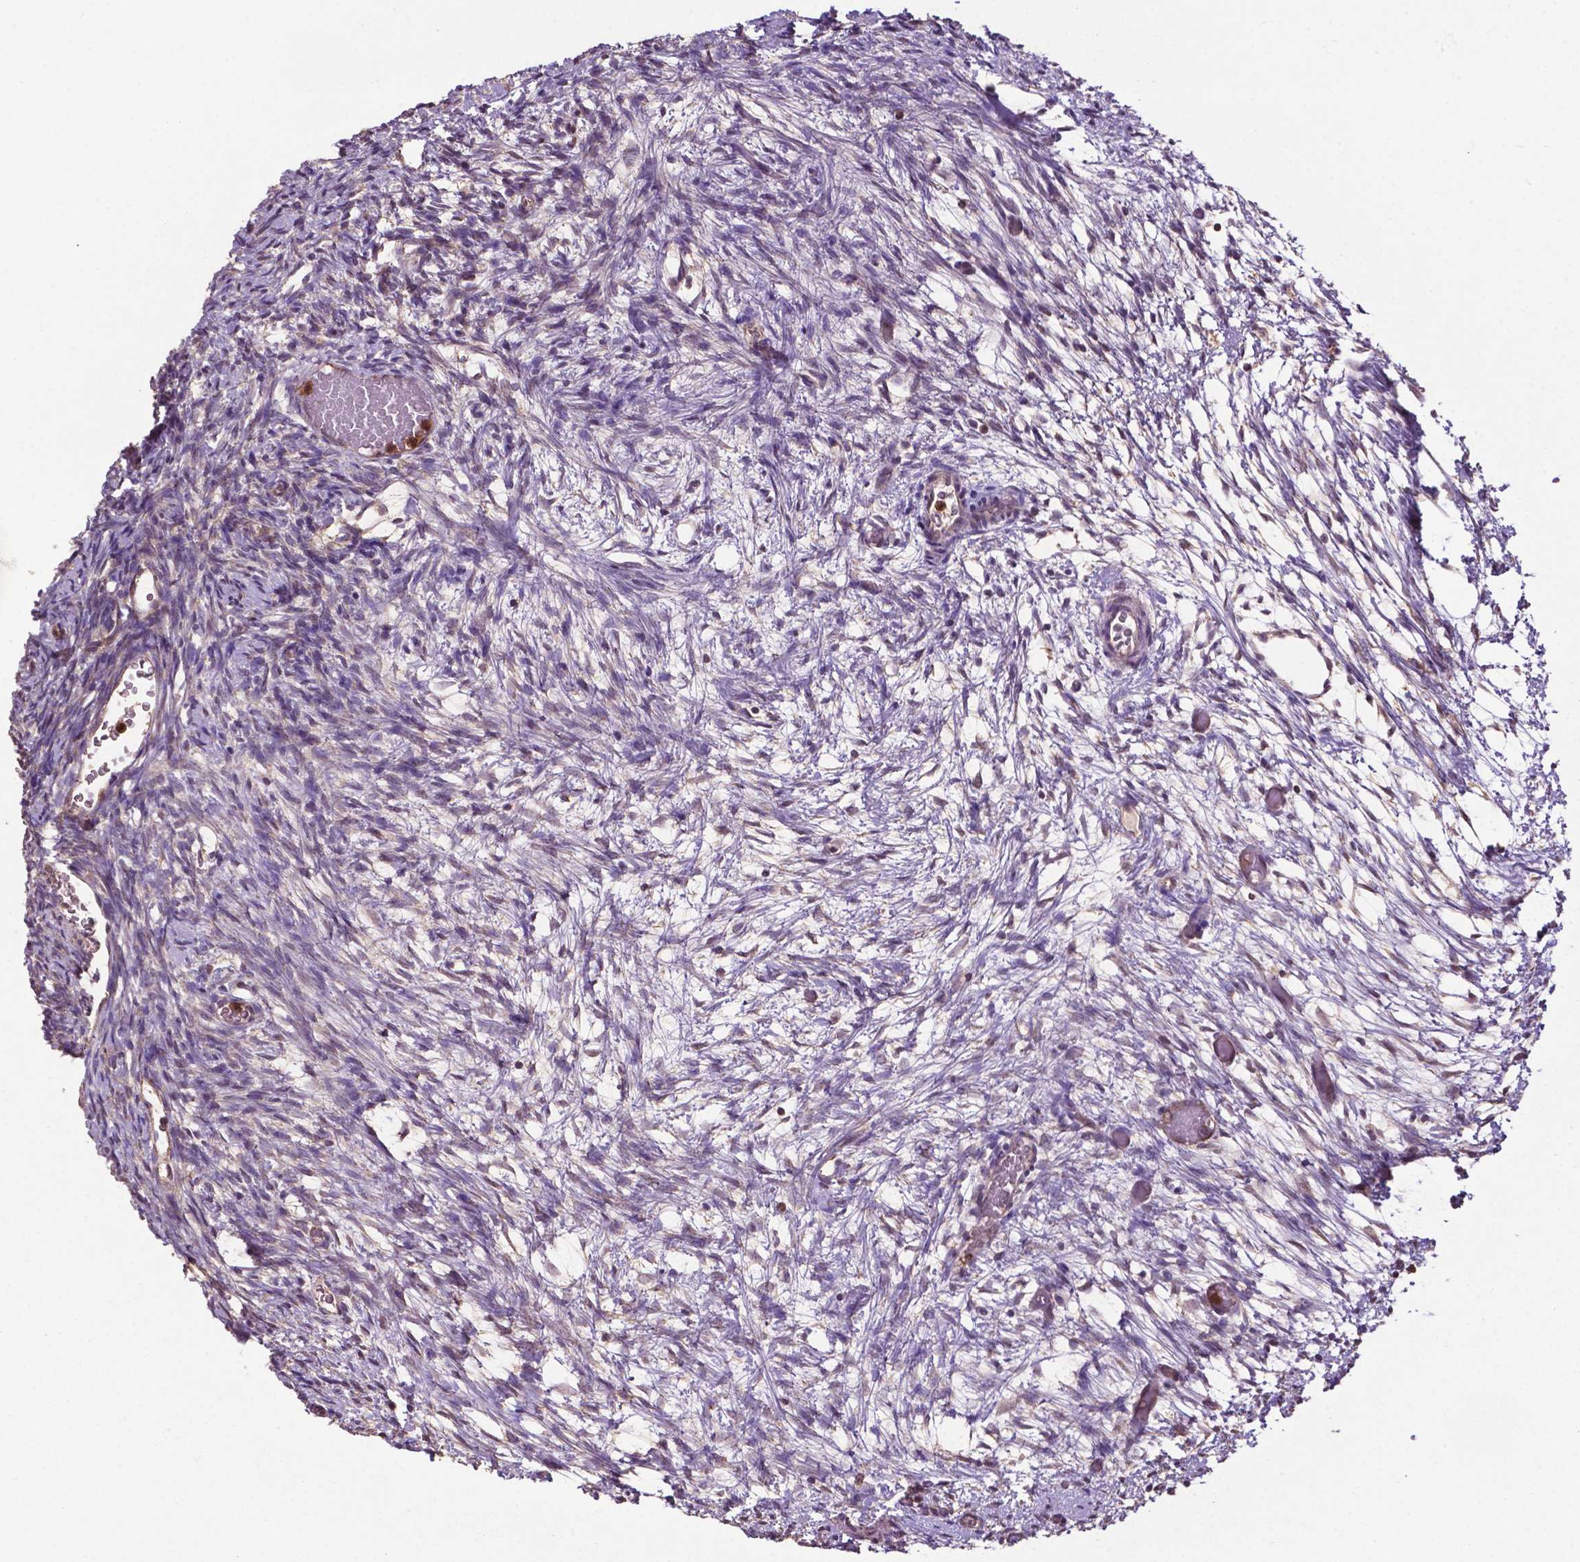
{"staining": {"intensity": "weak", "quantity": "<25%", "location": "cytoplasmic/membranous"}, "tissue": "ovary", "cell_type": "Ovarian stroma cells", "image_type": "normal", "snomed": [{"axis": "morphology", "description": "Normal tissue, NOS"}, {"axis": "topography", "description": "Ovary"}], "caption": "This is a micrograph of immunohistochemistry staining of unremarkable ovary, which shows no staining in ovarian stroma cells. The staining is performed using DAB brown chromogen with nuclei counter-stained in using hematoxylin.", "gene": "SMAD3", "patient": {"sex": "female", "age": 39}}